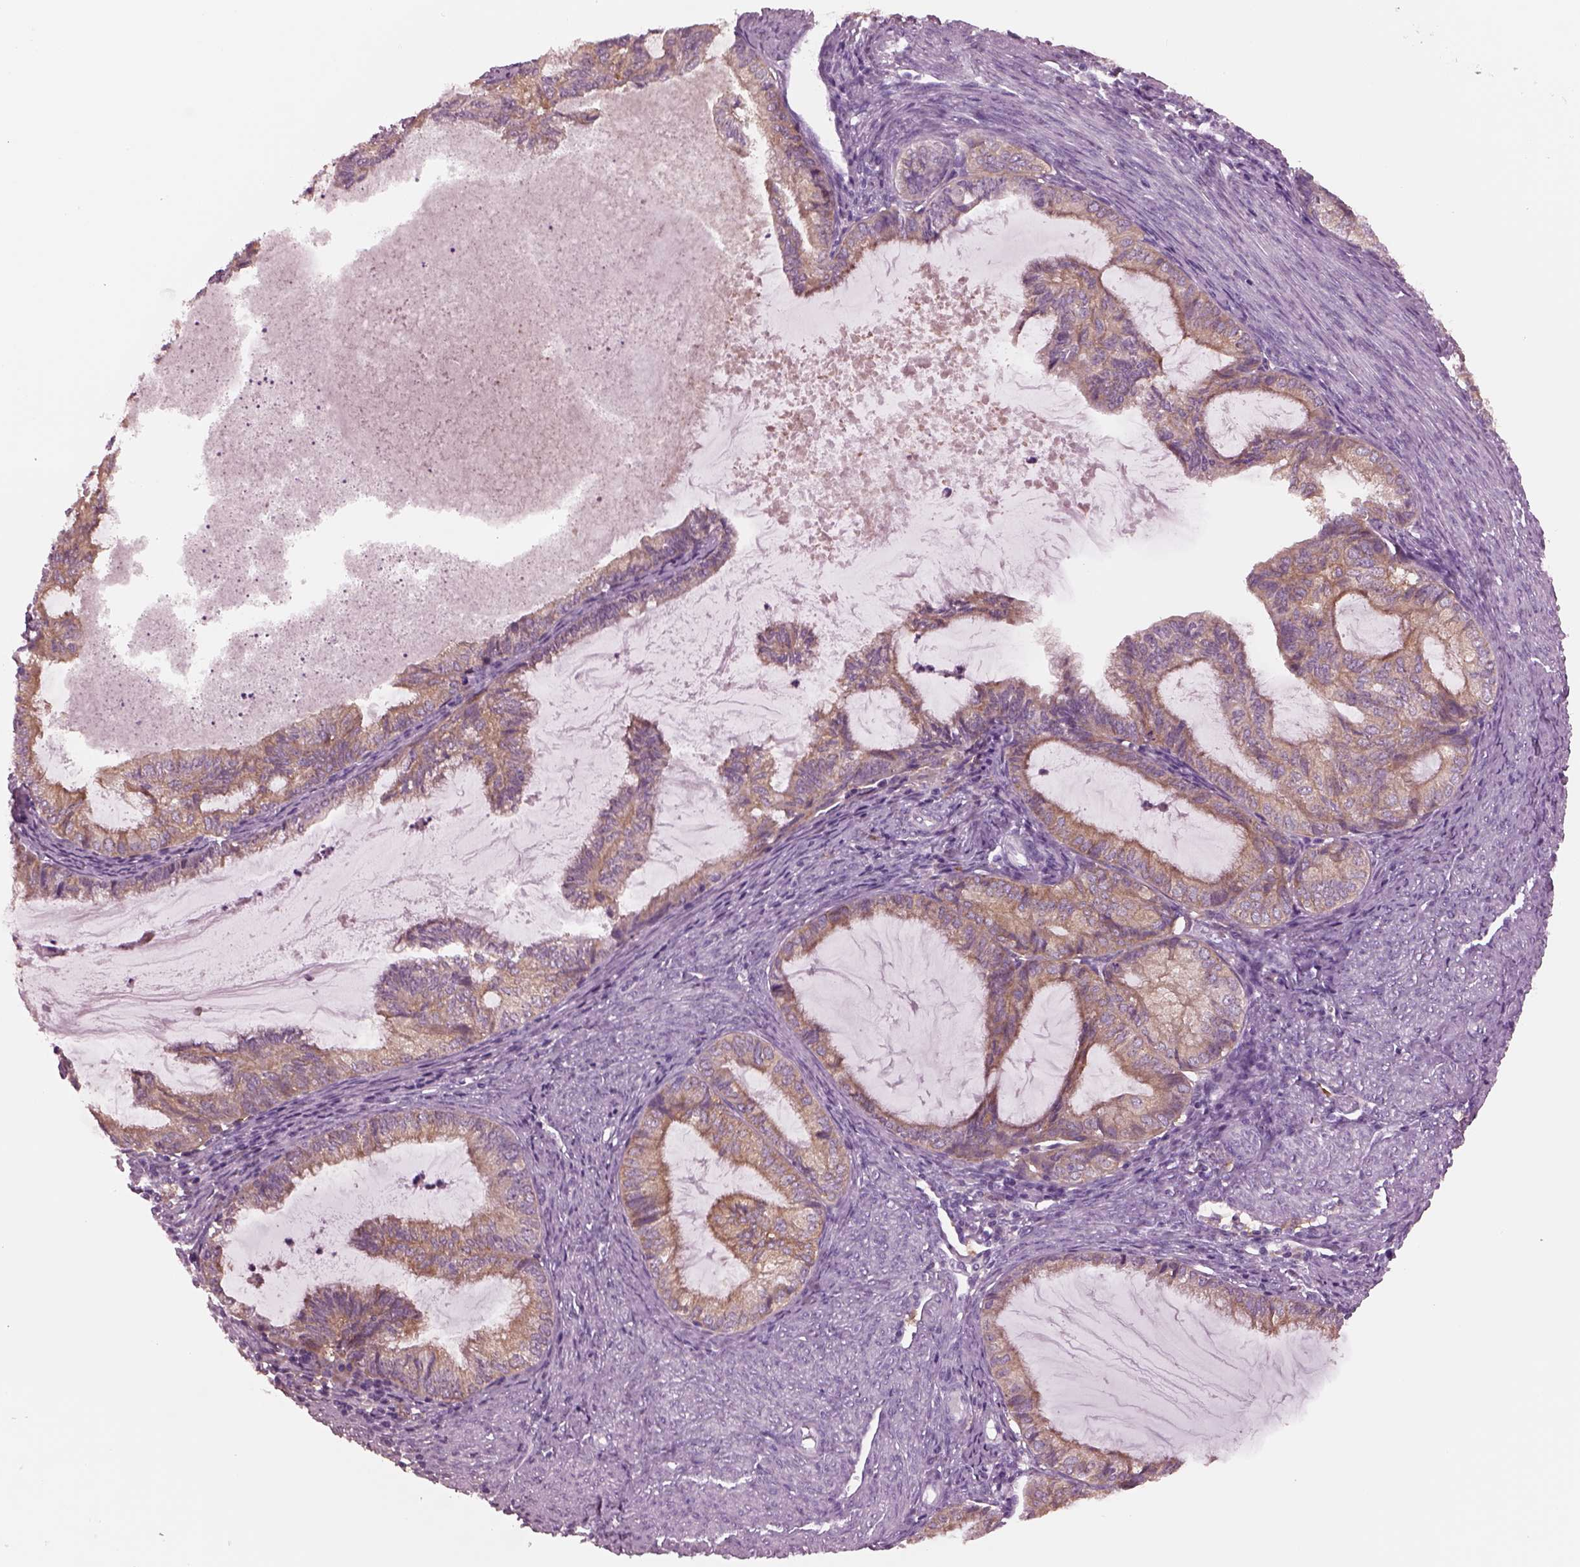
{"staining": {"intensity": "weak", "quantity": ">75%", "location": "cytoplasmic/membranous"}, "tissue": "endometrial cancer", "cell_type": "Tumor cells", "image_type": "cancer", "snomed": [{"axis": "morphology", "description": "Adenocarcinoma, NOS"}, {"axis": "topography", "description": "Endometrium"}], "caption": "Weak cytoplasmic/membranous staining for a protein is appreciated in approximately >75% of tumor cells of adenocarcinoma (endometrial) using immunohistochemistry.", "gene": "SHTN1", "patient": {"sex": "female", "age": 86}}